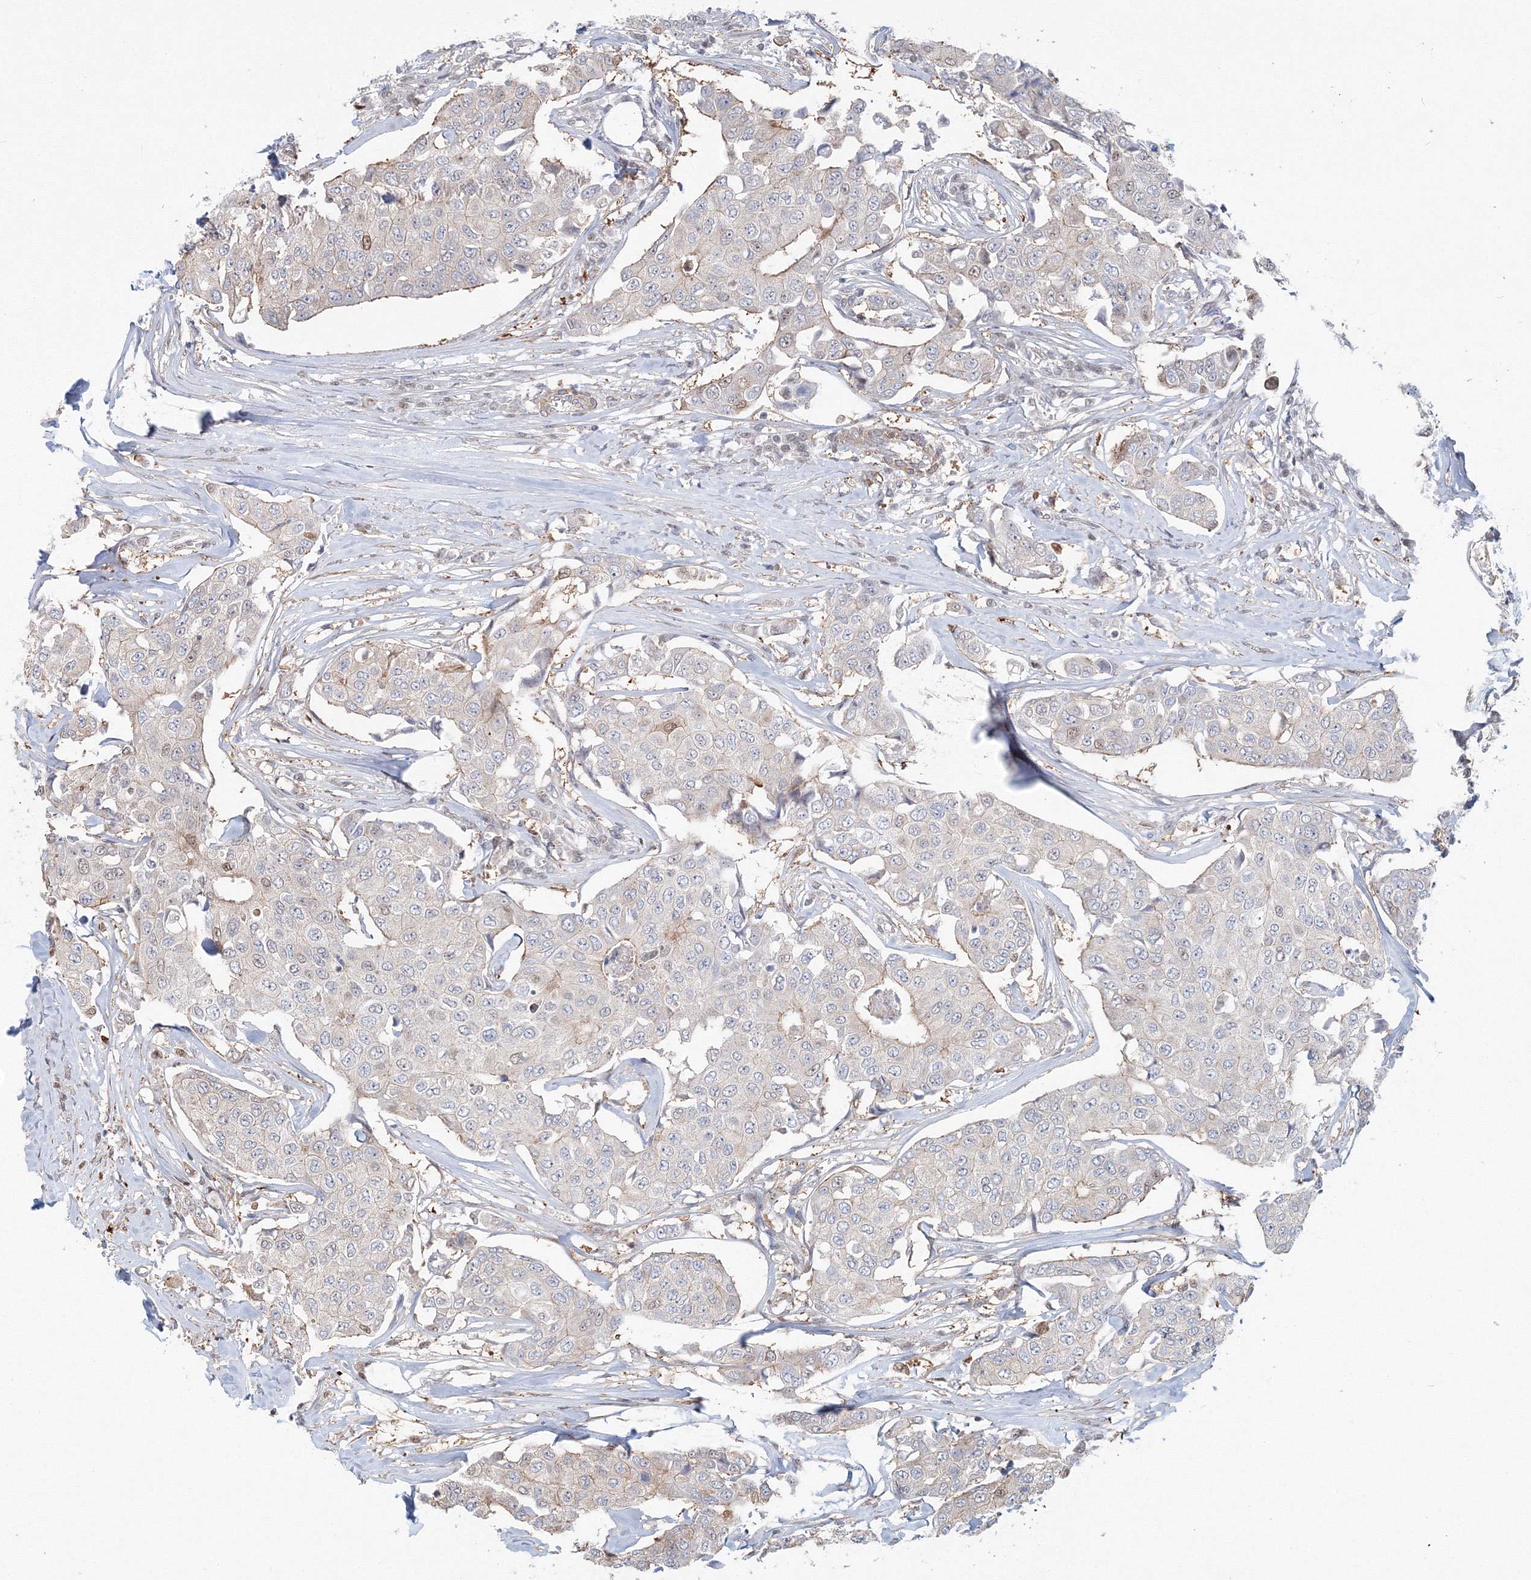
{"staining": {"intensity": "weak", "quantity": "<25%", "location": "cytoplasmic/membranous,nuclear"}, "tissue": "breast cancer", "cell_type": "Tumor cells", "image_type": "cancer", "snomed": [{"axis": "morphology", "description": "Duct carcinoma"}, {"axis": "topography", "description": "Breast"}], "caption": "The photomicrograph shows no significant positivity in tumor cells of infiltrating ductal carcinoma (breast).", "gene": "ARHGAP21", "patient": {"sex": "female", "age": 80}}